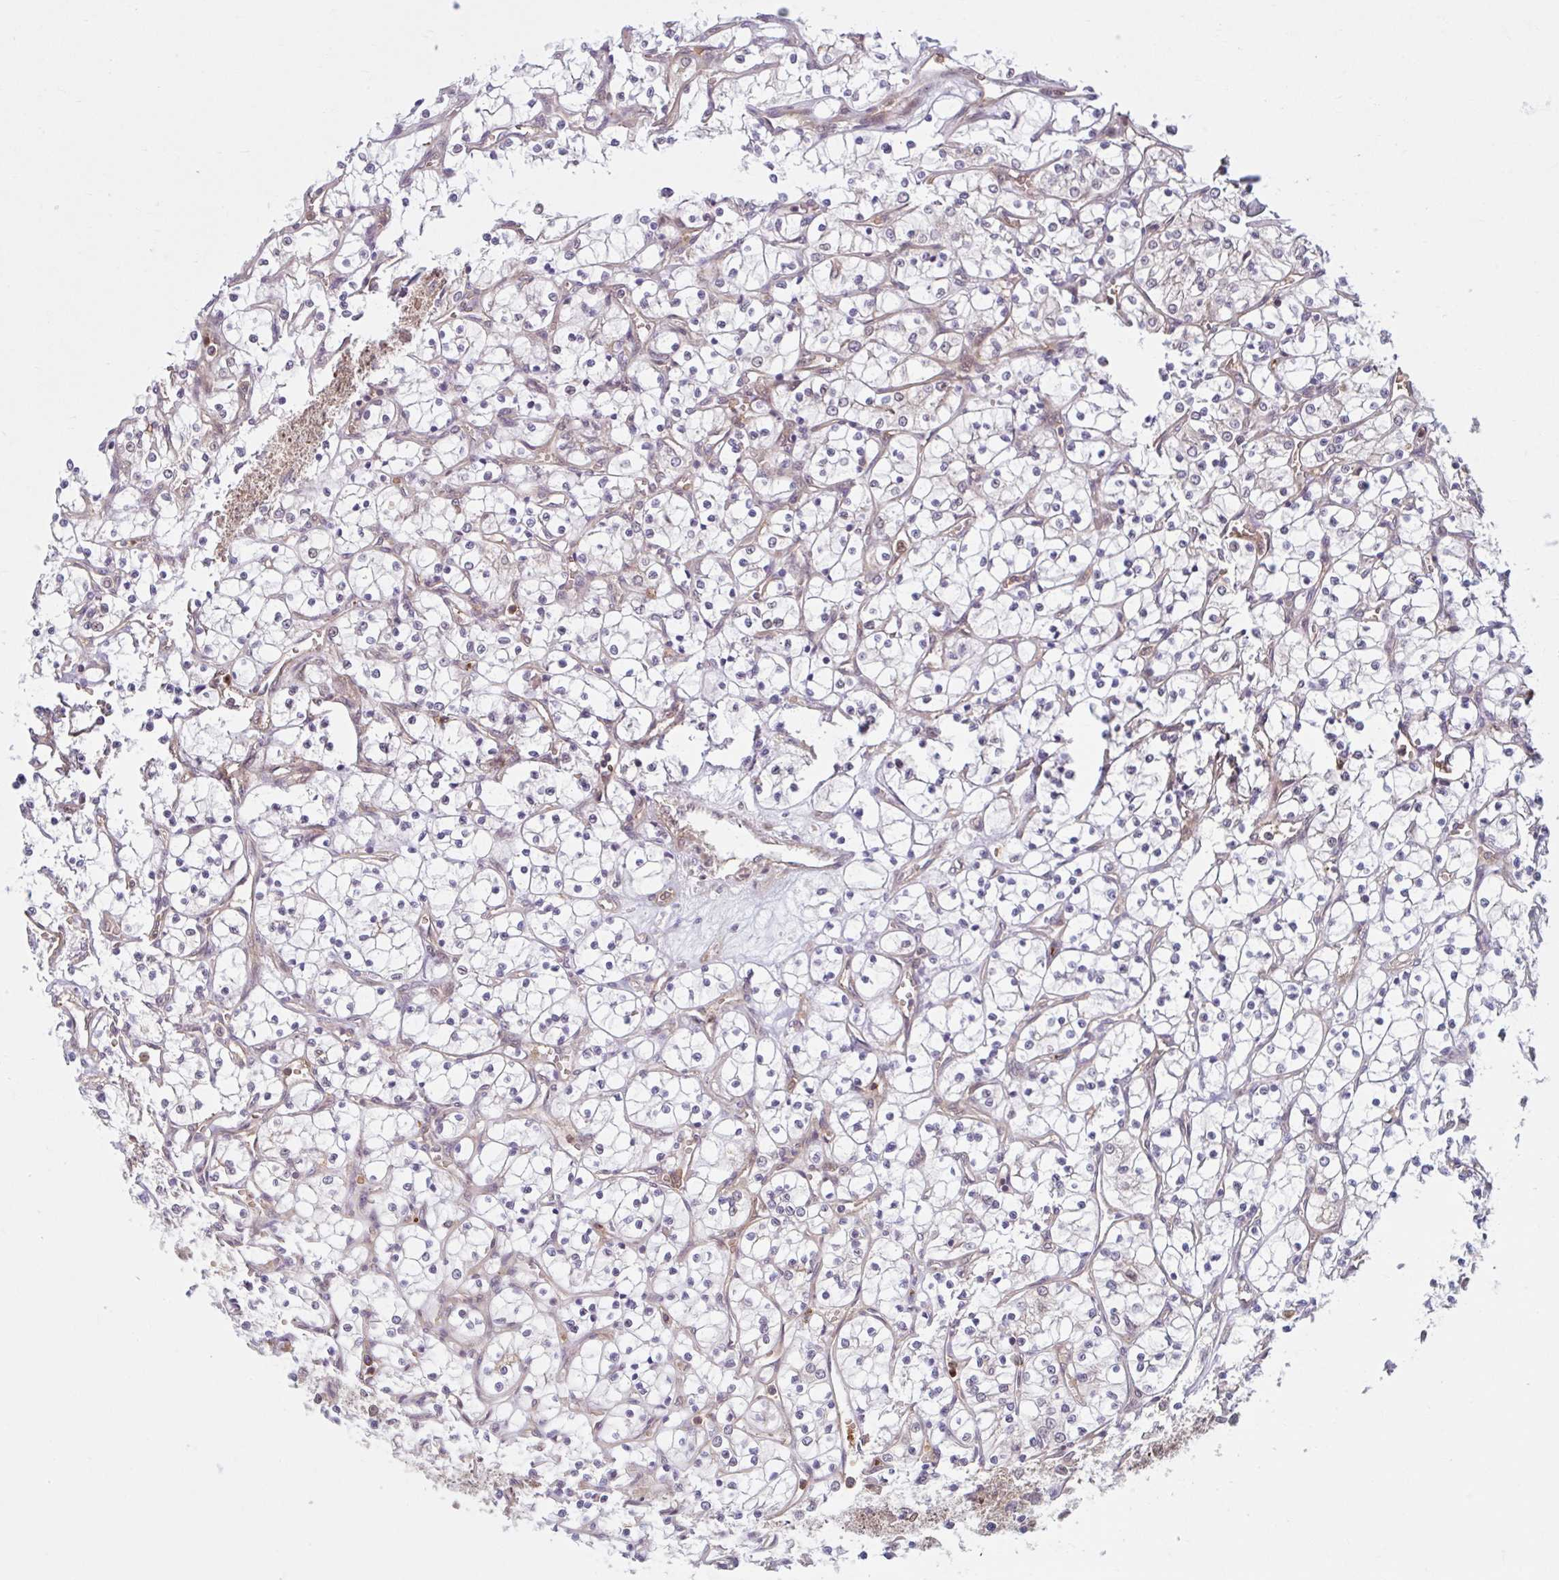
{"staining": {"intensity": "negative", "quantity": "none", "location": "none"}, "tissue": "renal cancer", "cell_type": "Tumor cells", "image_type": "cancer", "snomed": [{"axis": "morphology", "description": "Adenocarcinoma, NOS"}, {"axis": "topography", "description": "Kidney"}], "caption": "High power microscopy histopathology image of an immunohistochemistry (IHC) micrograph of renal adenocarcinoma, revealing no significant staining in tumor cells.", "gene": "HMBS", "patient": {"sex": "female", "age": 69}}